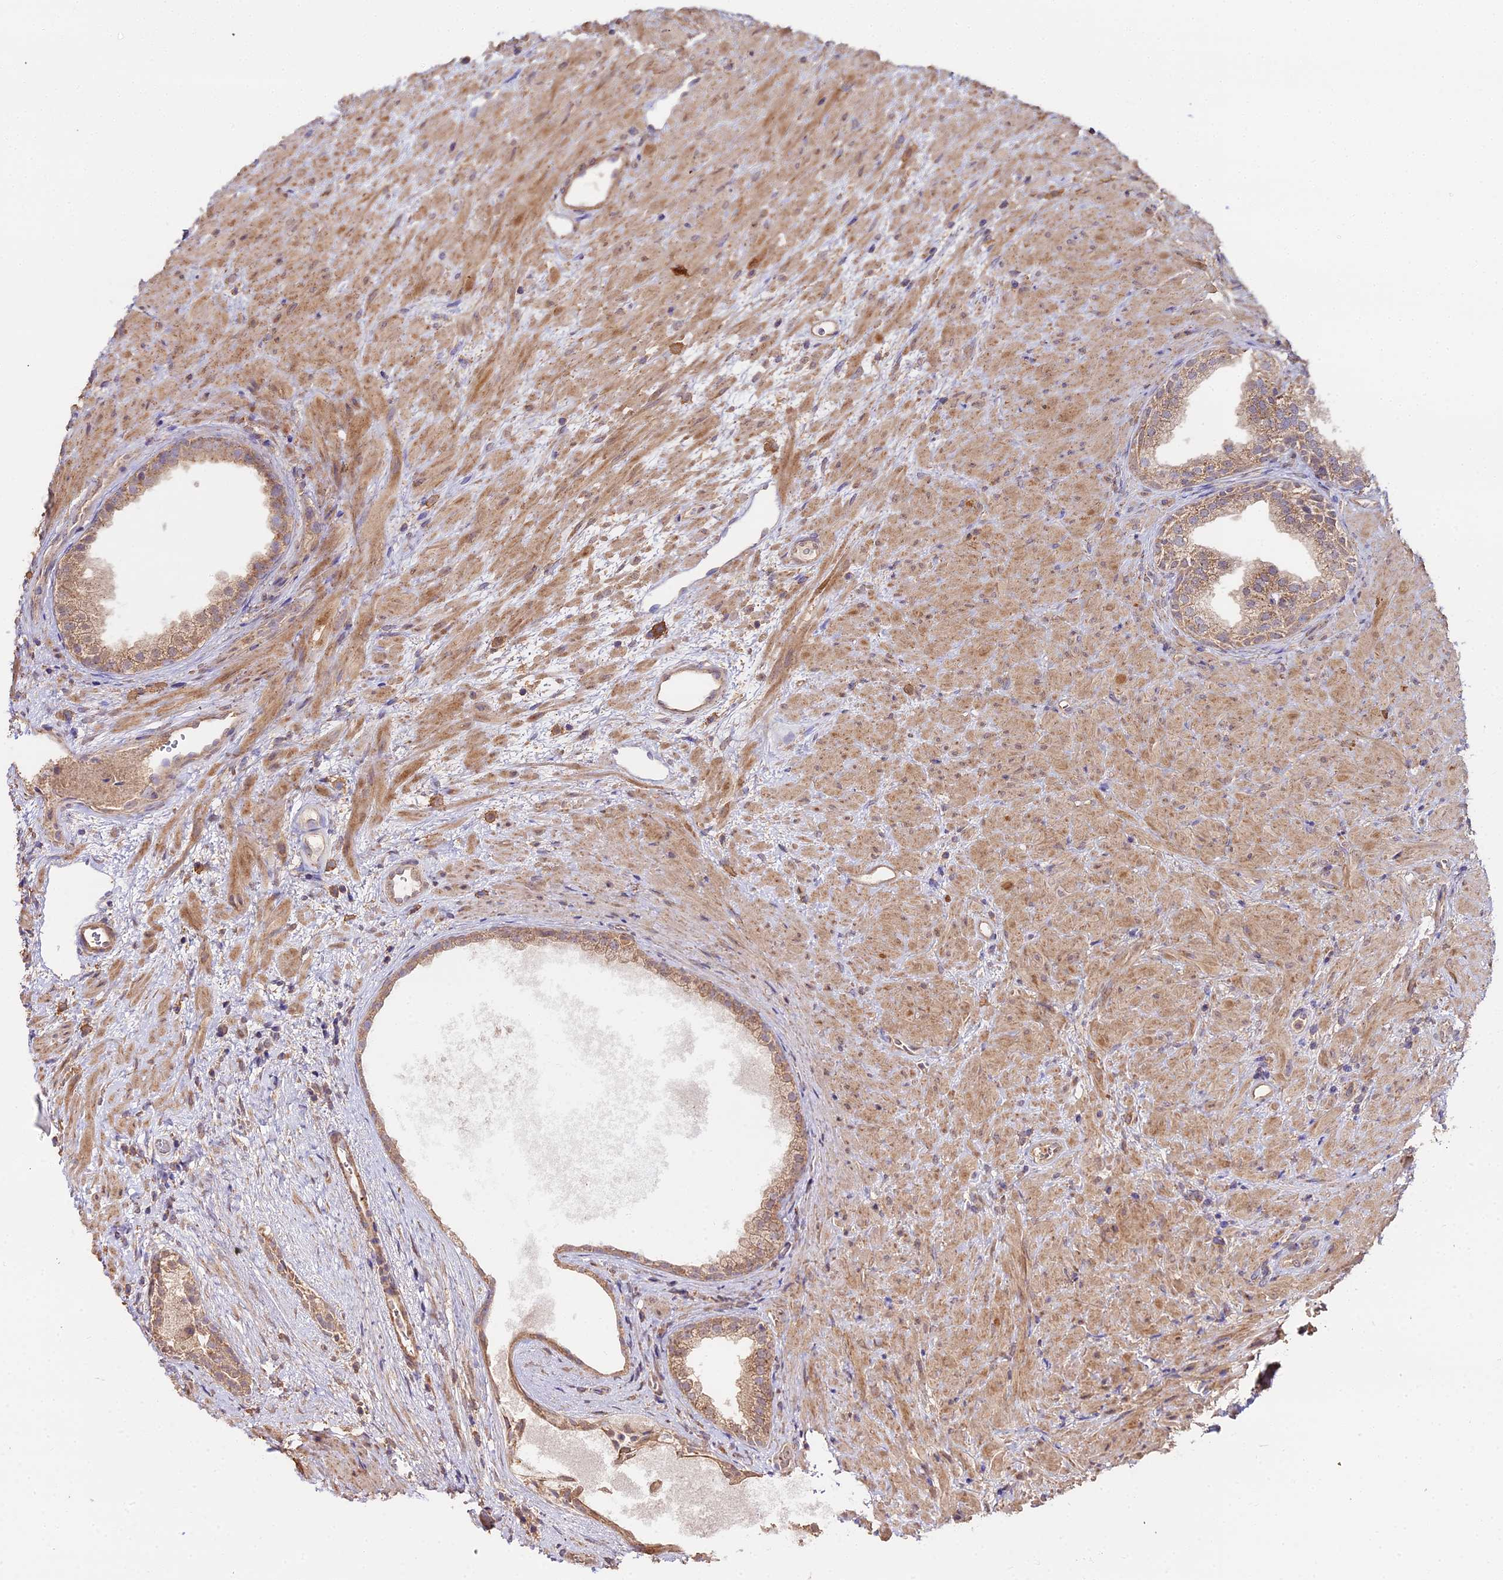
{"staining": {"intensity": "moderate", "quantity": "25%-75%", "location": "cytoplasmic/membranous"}, "tissue": "prostate", "cell_type": "Glandular cells", "image_type": "normal", "snomed": [{"axis": "morphology", "description": "Normal tissue, NOS"}, {"axis": "topography", "description": "Prostate"}], "caption": "The image reveals immunohistochemical staining of benign prostate. There is moderate cytoplasmic/membranous expression is identified in about 25%-75% of glandular cells.", "gene": "METTL13", "patient": {"sex": "male", "age": 76}}